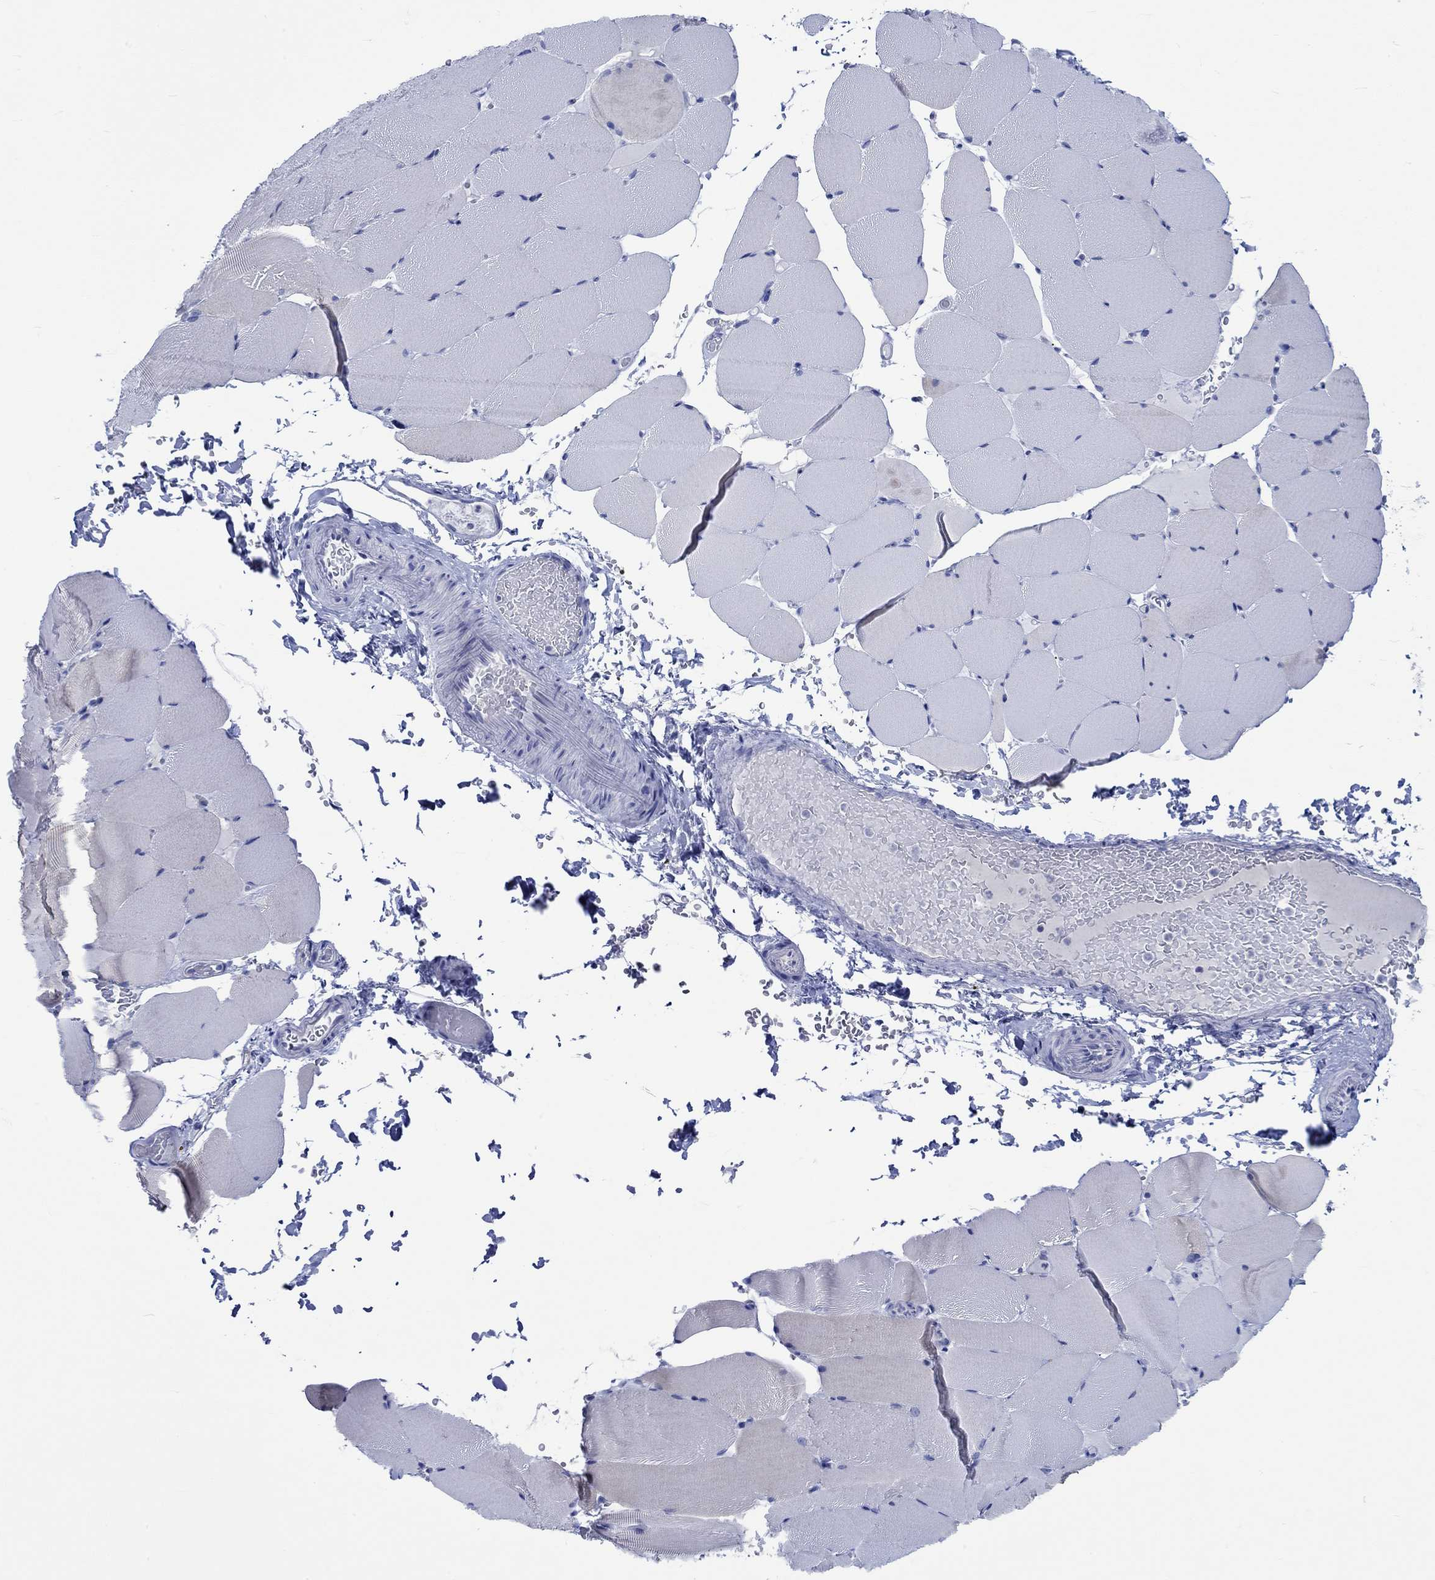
{"staining": {"intensity": "negative", "quantity": "none", "location": "none"}, "tissue": "skeletal muscle", "cell_type": "Myocytes", "image_type": "normal", "snomed": [{"axis": "morphology", "description": "Normal tissue, NOS"}, {"axis": "topography", "description": "Skeletal muscle"}], "caption": "Unremarkable skeletal muscle was stained to show a protein in brown. There is no significant expression in myocytes. (DAB IHC, high magnification).", "gene": "PTPRN2", "patient": {"sex": "female", "age": 37}}